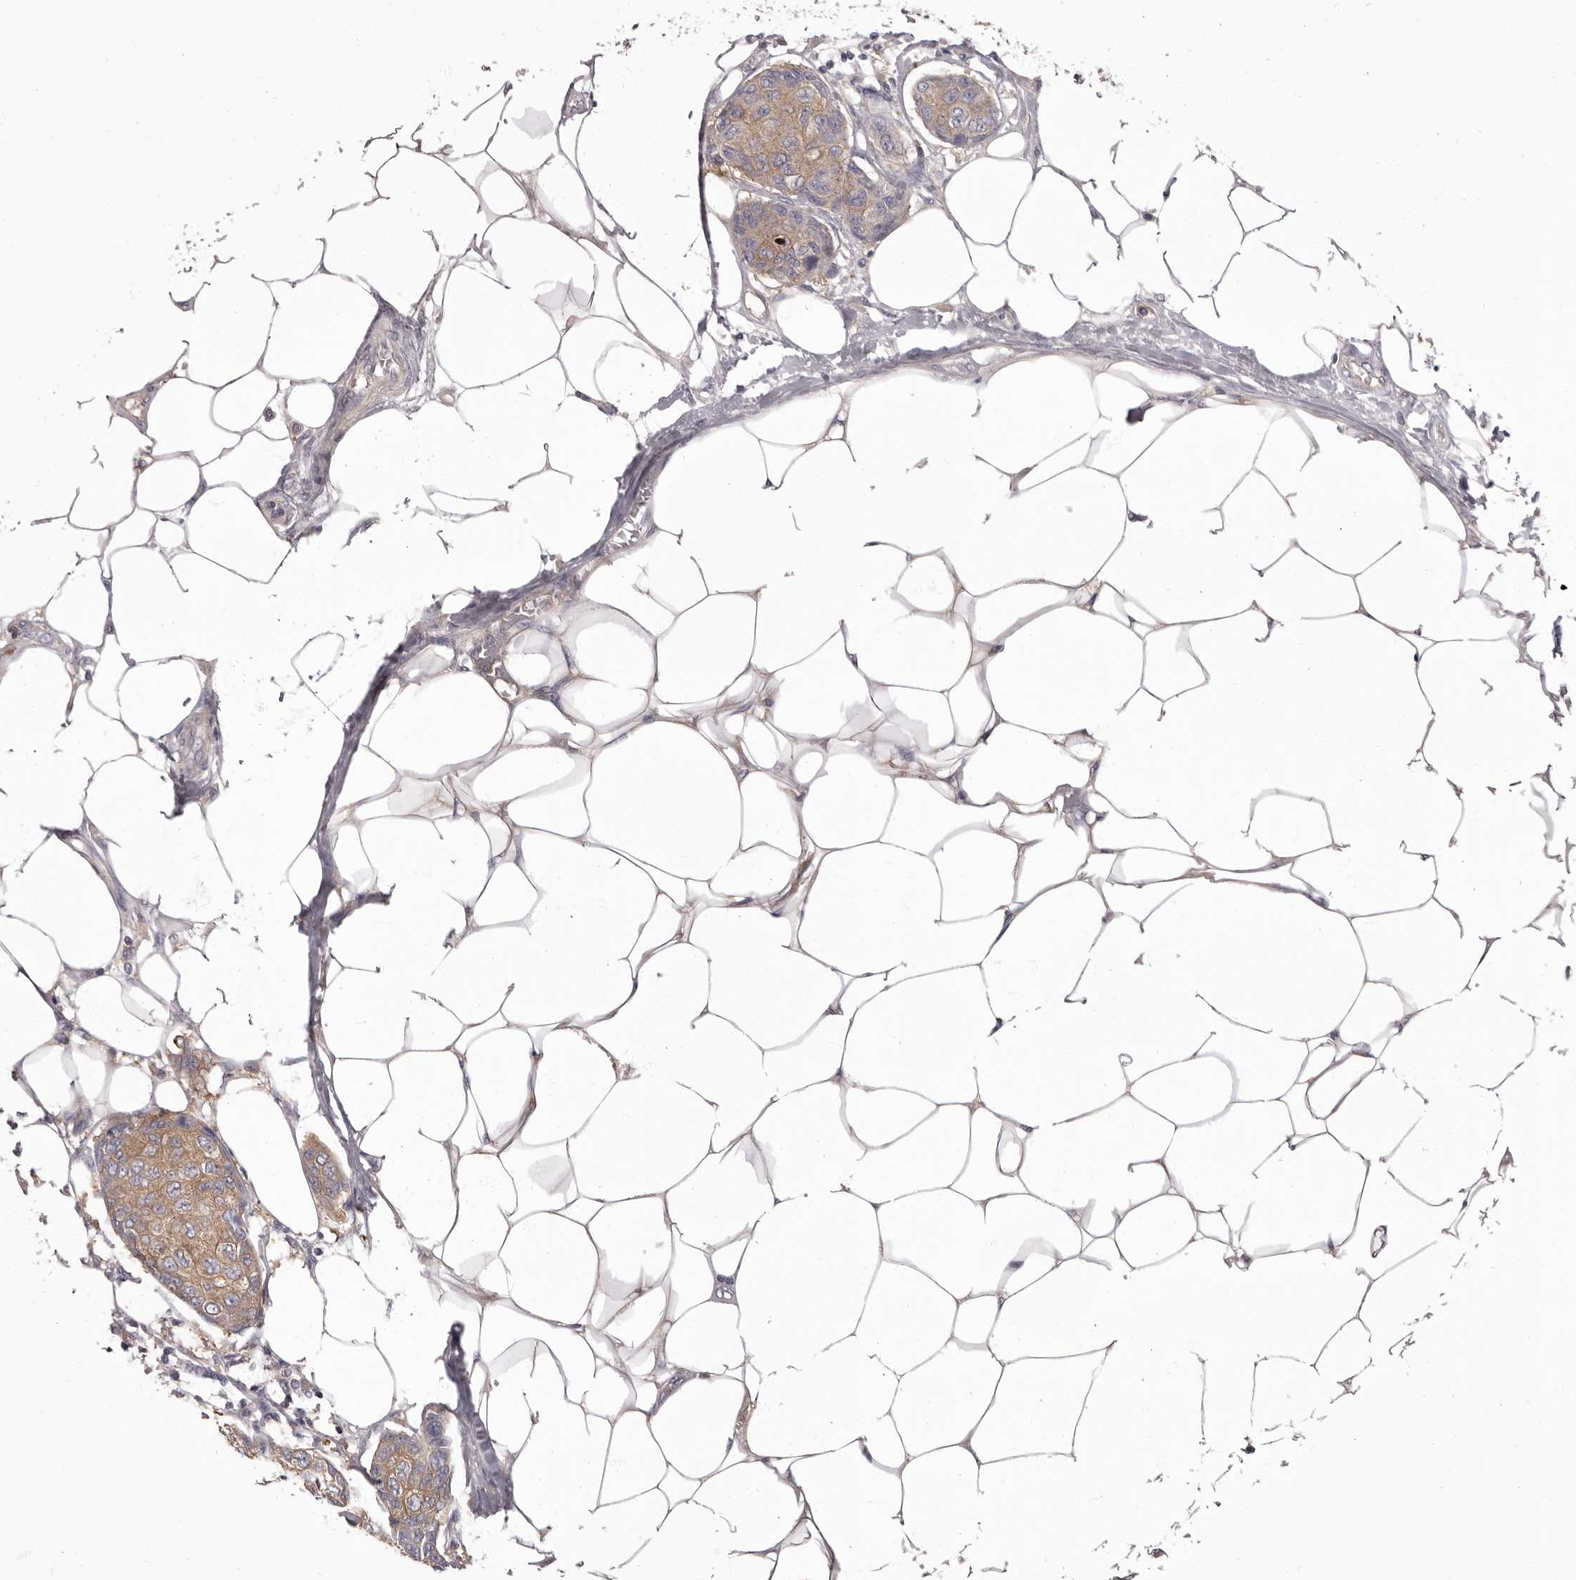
{"staining": {"intensity": "moderate", "quantity": ">75%", "location": "cytoplasmic/membranous"}, "tissue": "breast cancer", "cell_type": "Tumor cells", "image_type": "cancer", "snomed": [{"axis": "morphology", "description": "Duct carcinoma"}, {"axis": "topography", "description": "Breast"}], "caption": "A high-resolution photomicrograph shows immunohistochemistry (IHC) staining of breast intraductal carcinoma, which reveals moderate cytoplasmic/membranous positivity in about >75% of tumor cells.", "gene": "APEH", "patient": {"sex": "female", "age": 80}}